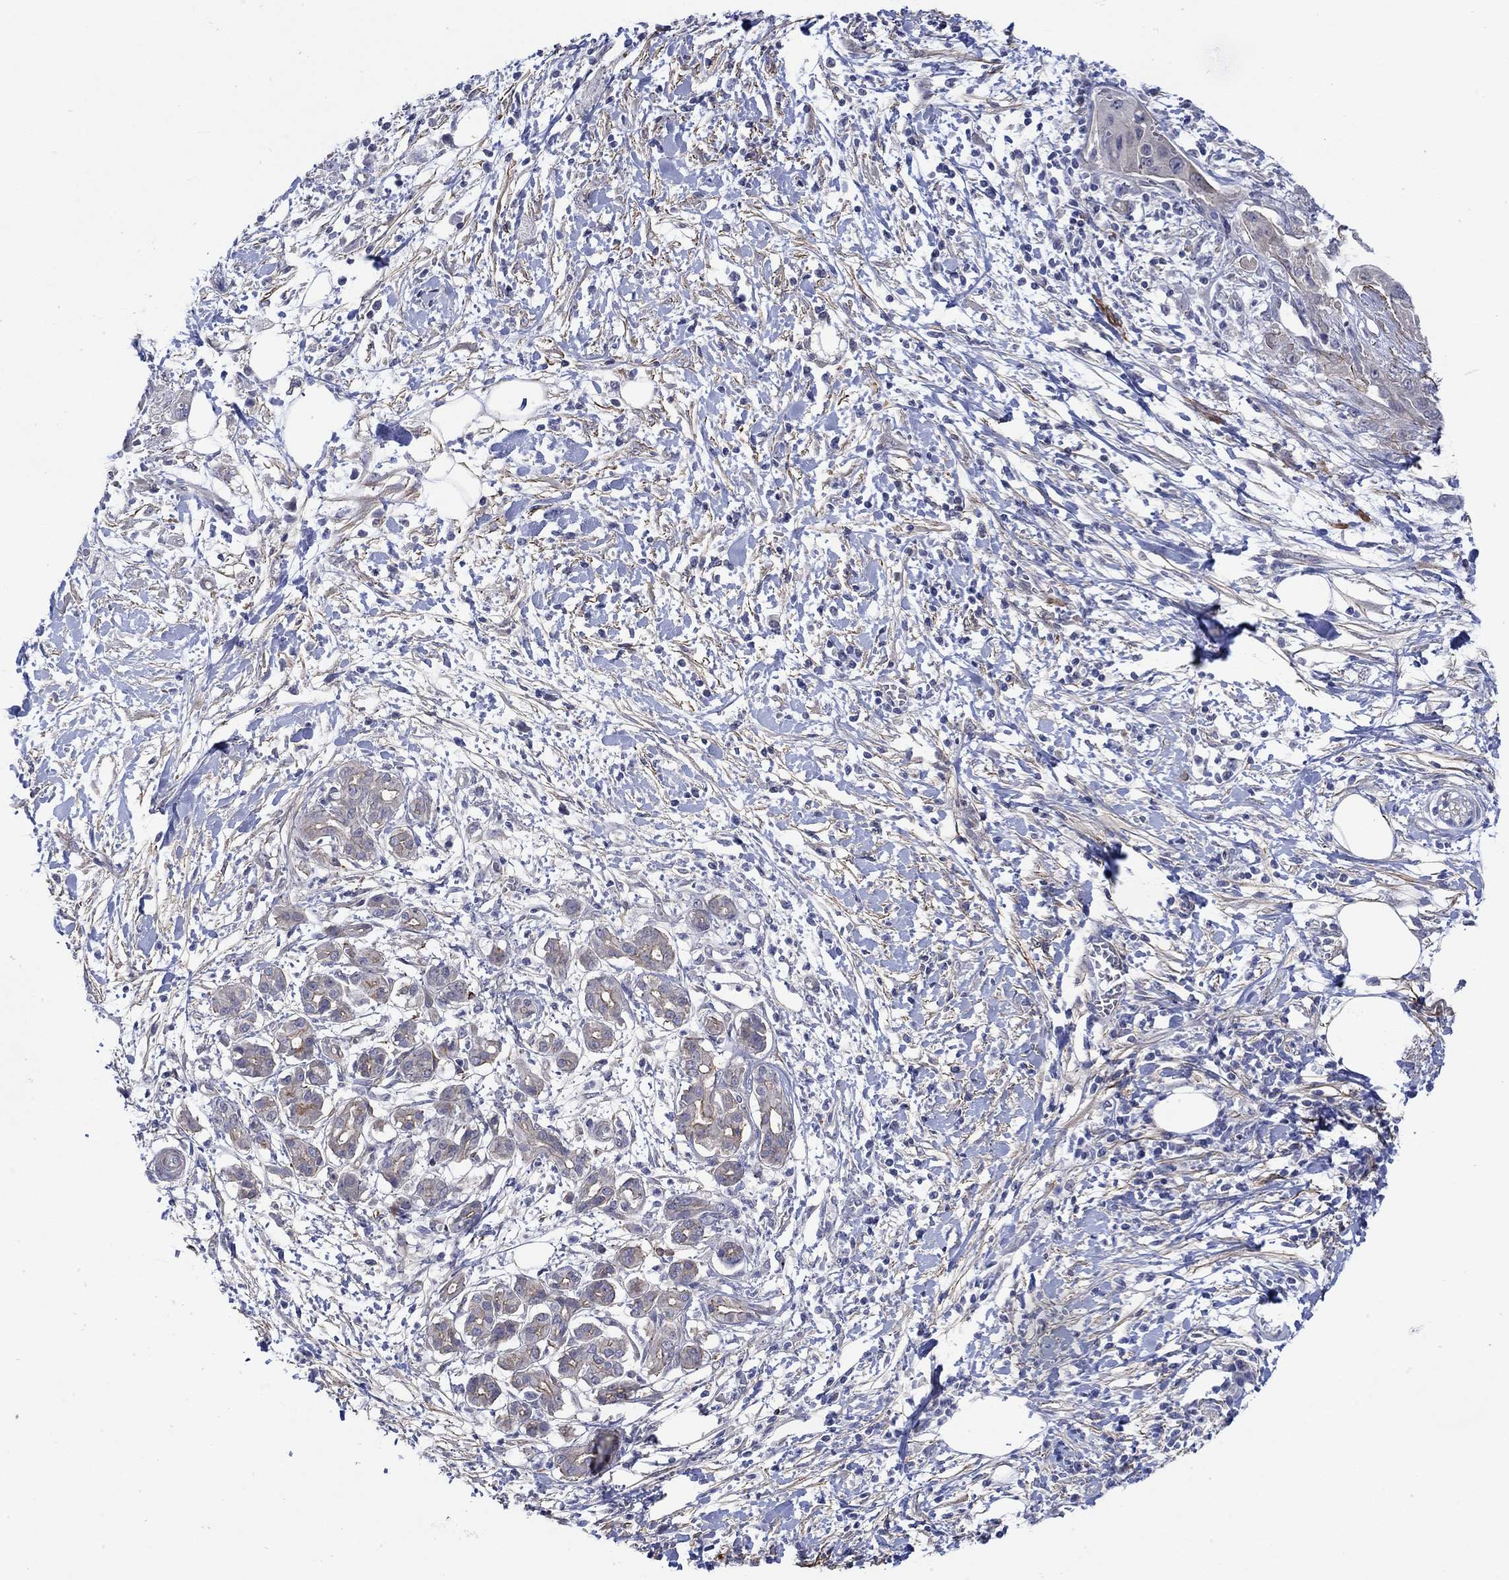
{"staining": {"intensity": "moderate", "quantity": "<25%", "location": "cytoplasmic/membranous"}, "tissue": "pancreatic cancer", "cell_type": "Tumor cells", "image_type": "cancer", "snomed": [{"axis": "morphology", "description": "Adenocarcinoma, NOS"}, {"axis": "topography", "description": "Pancreas"}], "caption": "There is low levels of moderate cytoplasmic/membranous positivity in tumor cells of pancreatic adenocarcinoma, as demonstrated by immunohistochemical staining (brown color).", "gene": "SCN7A", "patient": {"sex": "male", "age": 72}}